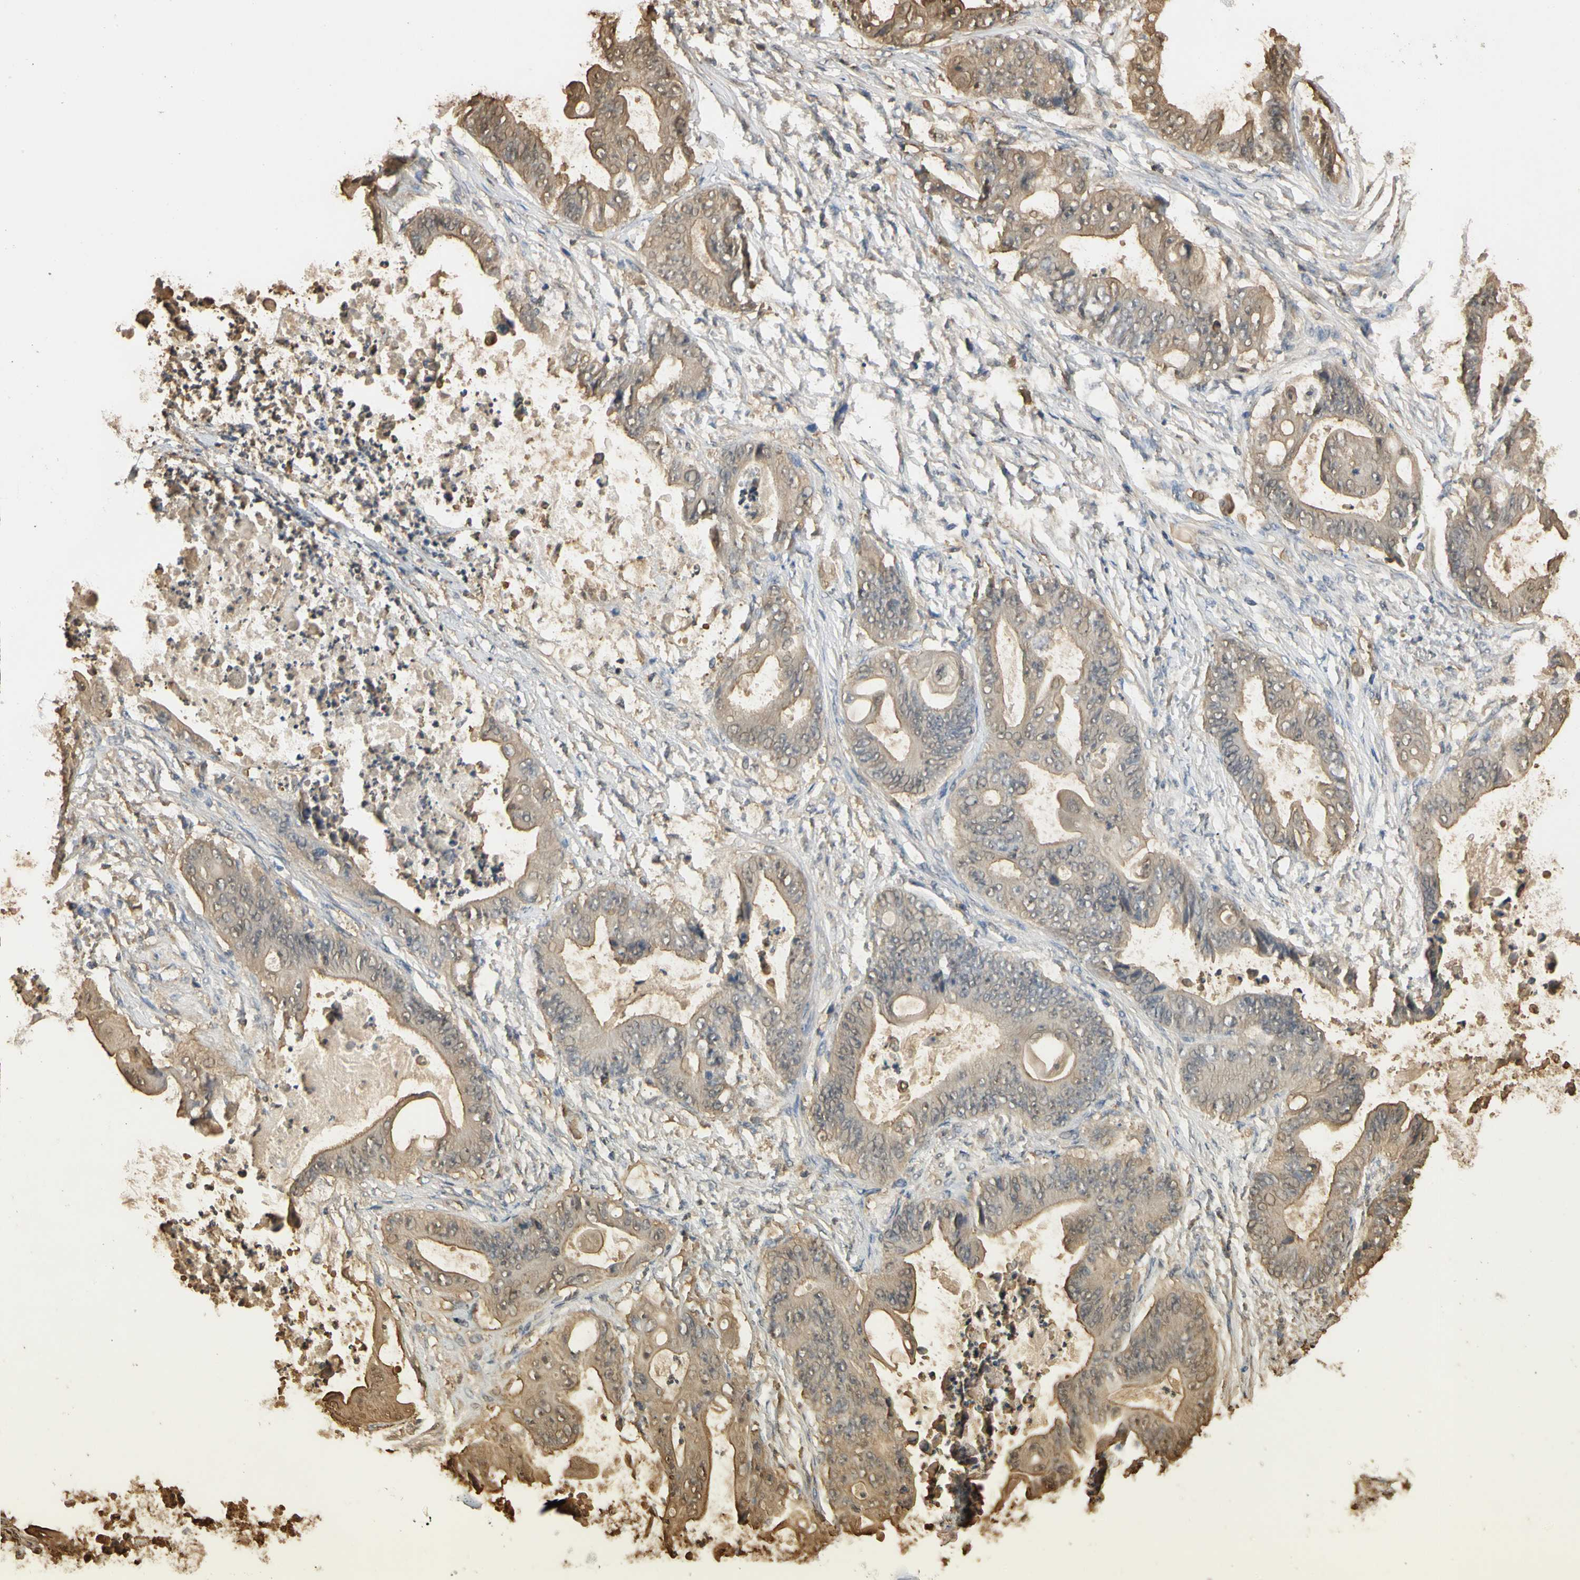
{"staining": {"intensity": "weak", "quantity": ">75%", "location": "cytoplasmic/membranous"}, "tissue": "stomach cancer", "cell_type": "Tumor cells", "image_type": "cancer", "snomed": [{"axis": "morphology", "description": "Adenocarcinoma, NOS"}, {"axis": "topography", "description": "Stomach"}], "caption": "High-magnification brightfield microscopy of stomach cancer stained with DAB (brown) and counterstained with hematoxylin (blue). tumor cells exhibit weak cytoplasmic/membranous staining is identified in approximately>75% of cells.", "gene": "S100A6", "patient": {"sex": "female", "age": 73}}